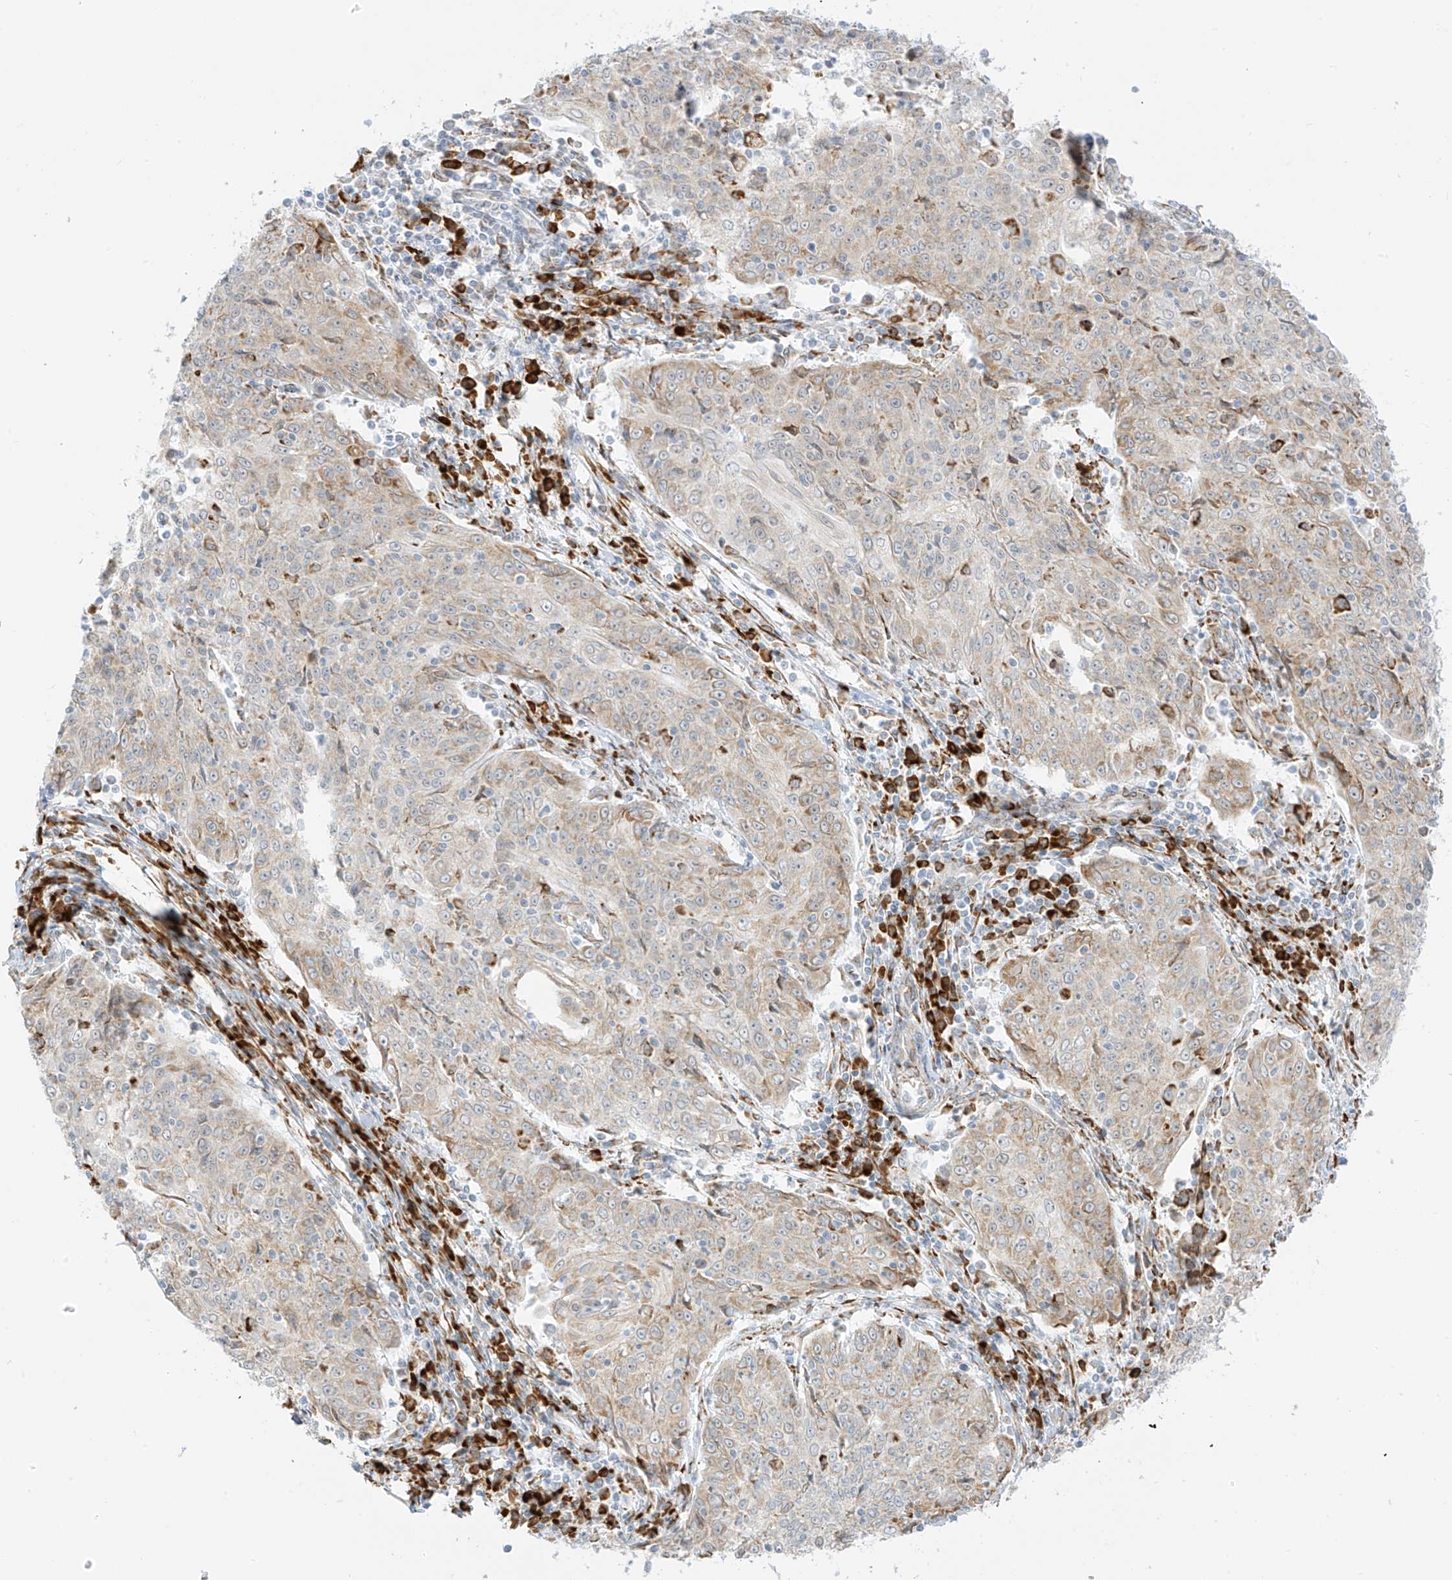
{"staining": {"intensity": "moderate", "quantity": "<25%", "location": "cytoplasmic/membranous"}, "tissue": "cervical cancer", "cell_type": "Tumor cells", "image_type": "cancer", "snomed": [{"axis": "morphology", "description": "Squamous cell carcinoma, NOS"}, {"axis": "topography", "description": "Cervix"}], "caption": "The micrograph displays staining of cervical cancer (squamous cell carcinoma), revealing moderate cytoplasmic/membranous protein positivity (brown color) within tumor cells. The staining was performed using DAB to visualize the protein expression in brown, while the nuclei were stained in blue with hematoxylin (Magnification: 20x).", "gene": "LRRC59", "patient": {"sex": "female", "age": 48}}